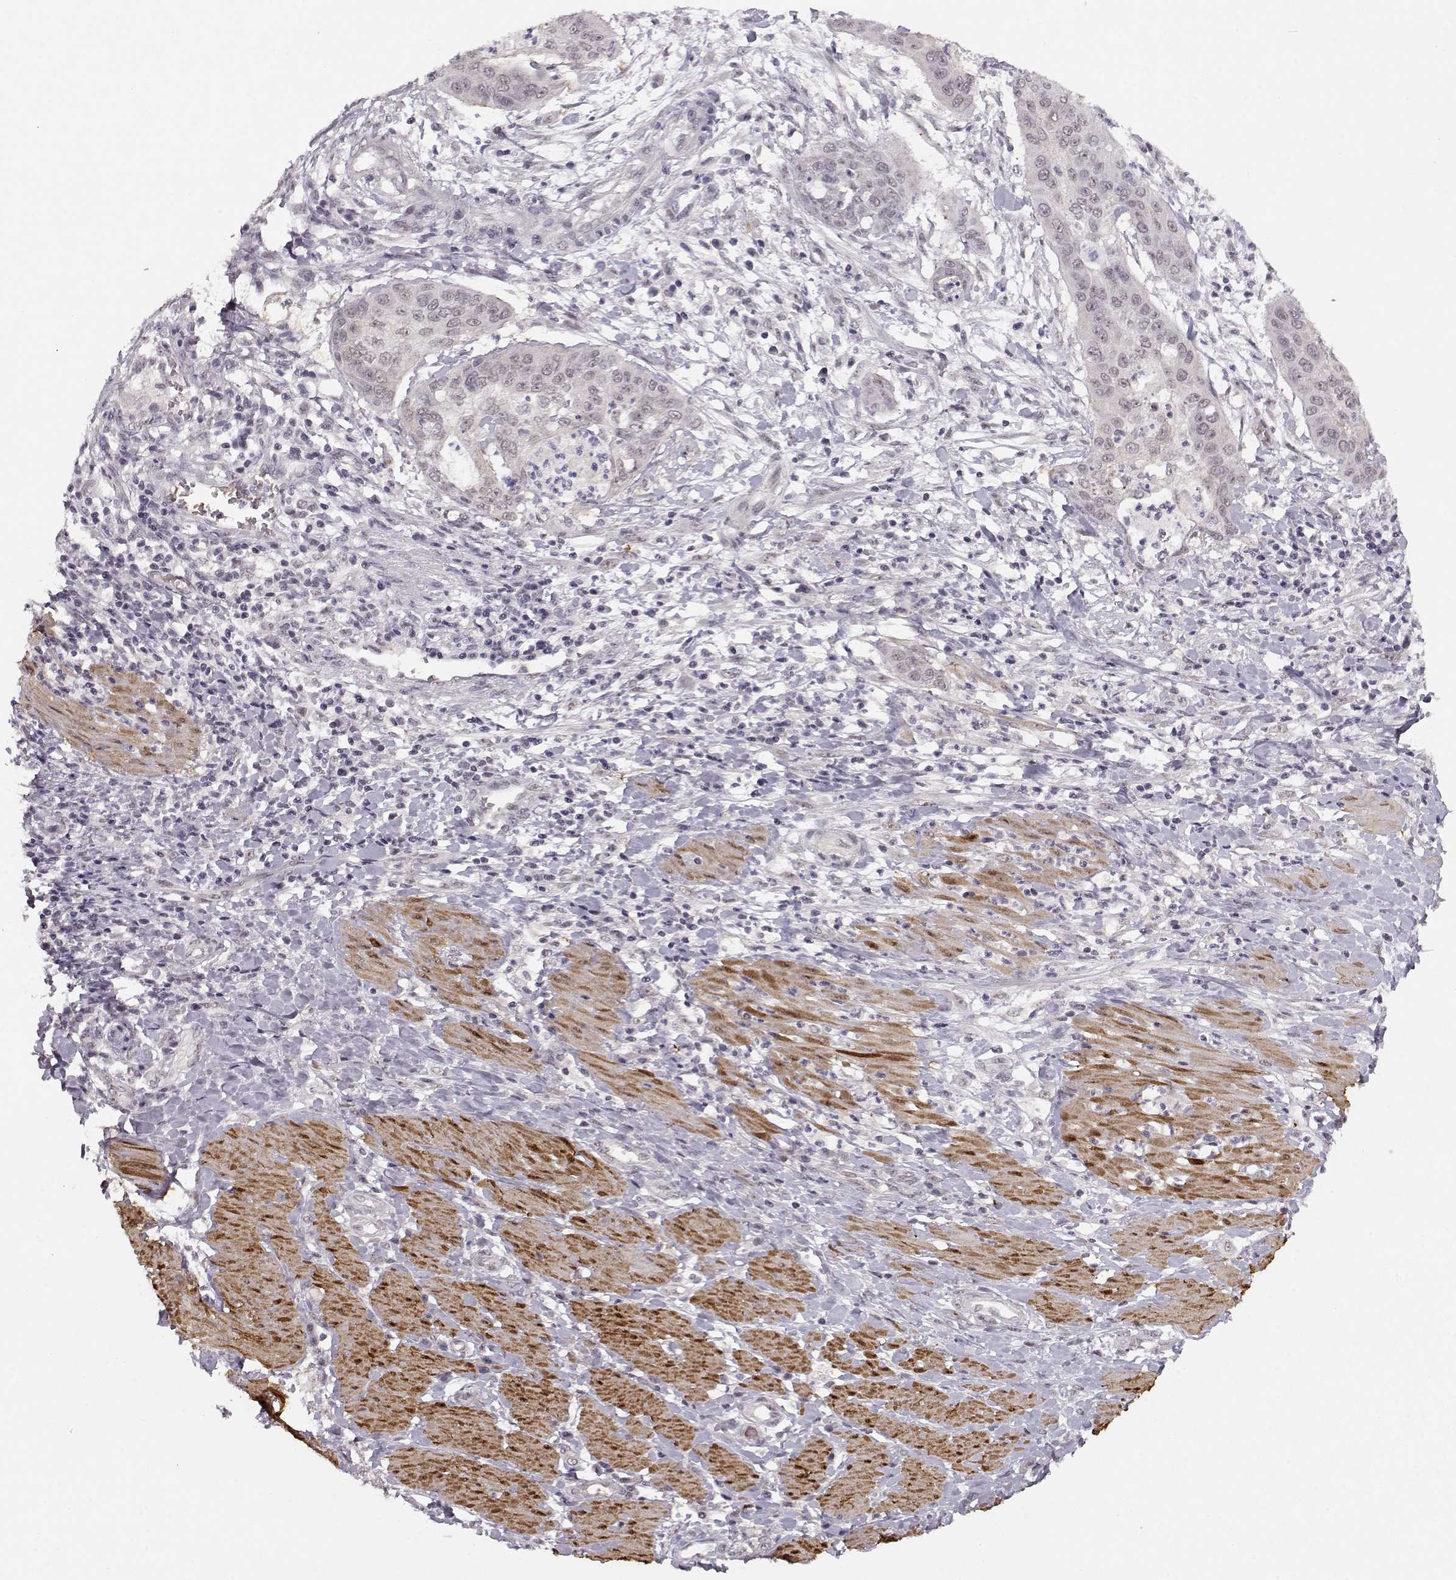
{"staining": {"intensity": "negative", "quantity": "none", "location": "none"}, "tissue": "cervical cancer", "cell_type": "Tumor cells", "image_type": "cancer", "snomed": [{"axis": "morphology", "description": "Squamous cell carcinoma, NOS"}, {"axis": "topography", "description": "Cervix"}], "caption": "Cervical squamous cell carcinoma stained for a protein using immunohistochemistry demonstrates no expression tumor cells.", "gene": "PCP4", "patient": {"sex": "female", "age": 39}}